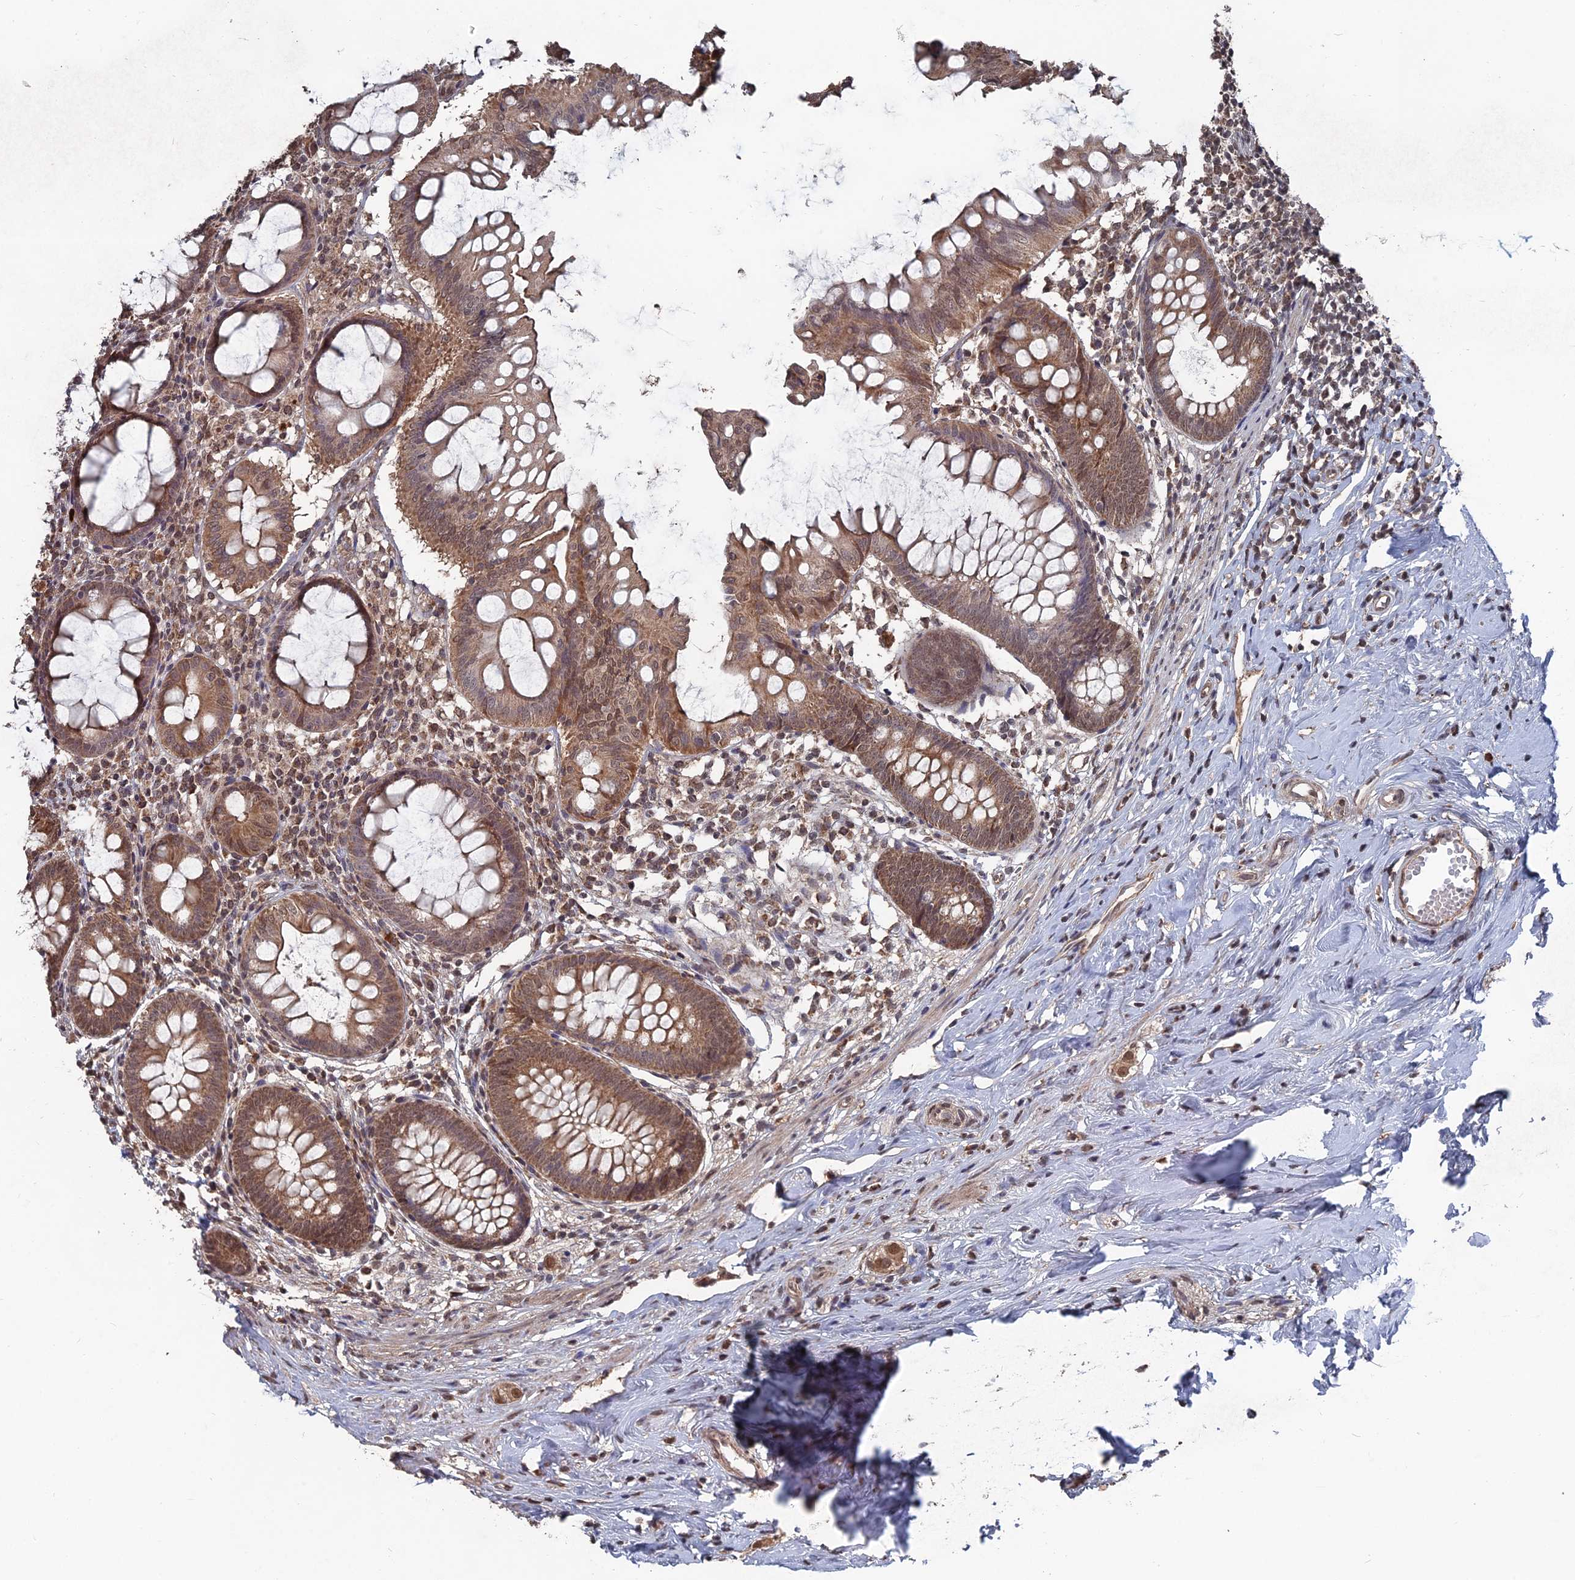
{"staining": {"intensity": "moderate", "quantity": ">75%", "location": "cytoplasmic/membranous,nuclear"}, "tissue": "appendix", "cell_type": "Glandular cells", "image_type": "normal", "snomed": [{"axis": "morphology", "description": "Normal tissue, NOS"}, {"axis": "topography", "description": "Appendix"}], "caption": "Glandular cells exhibit medium levels of moderate cytoplasmic/membranous,nuclear expression in approximately >75% of cells in normal appendix. (Stains: DAB (3,3'-diaminobenzidine) in brown, nuclei in blue, Microscopy: brightfield microscopy at high magnification).", "gene": "CCNP", "patient": {"sex": "female", "age": 51}}